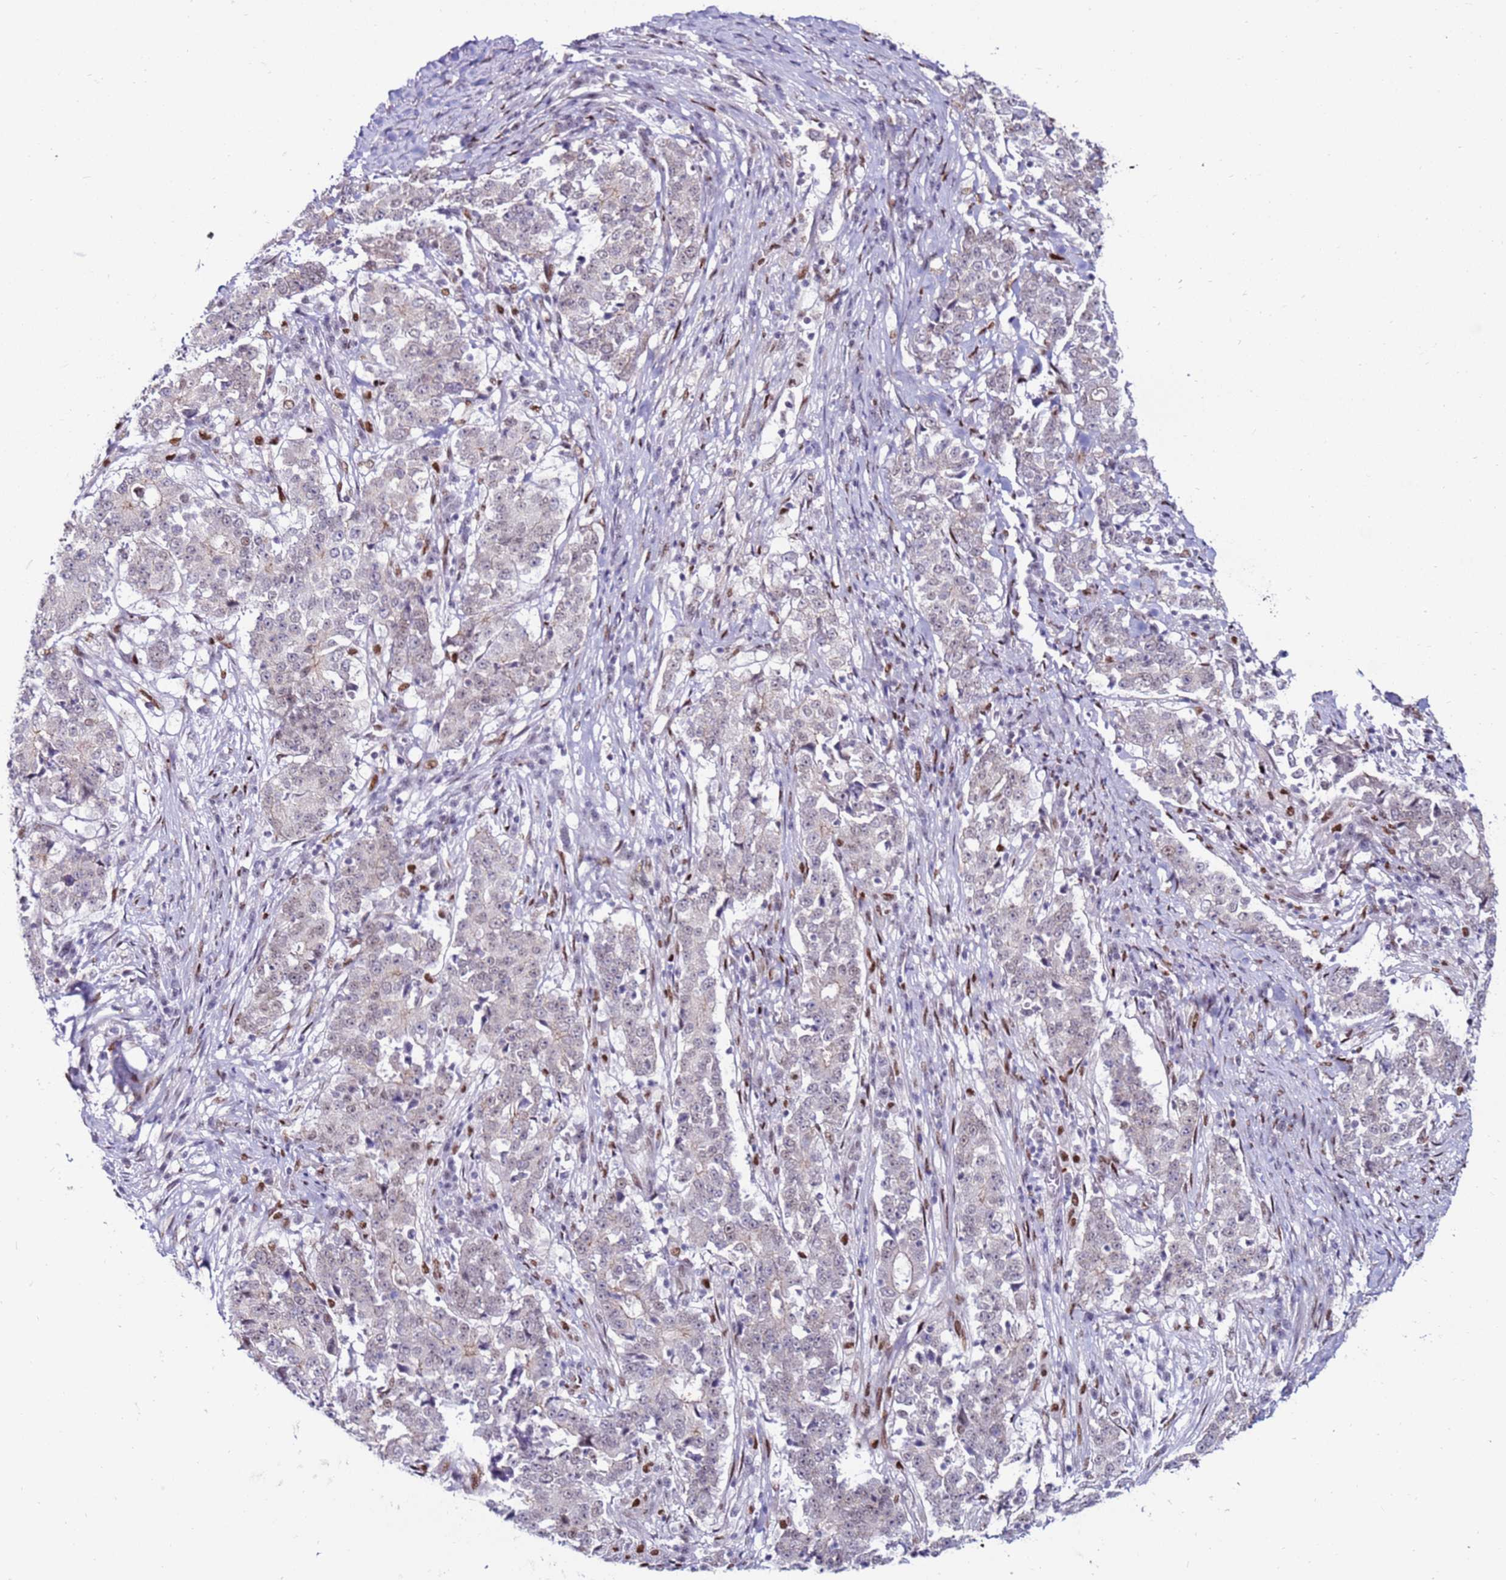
{"staining": {"intensity": "negative", "quantity": "none", "location": "none"}, "tissue": "stomach cancer", "cell_type": "Tumor cells", "image_type": "cancer", "snomed": [{"axis": "morphology", "description": "Adenocarcinoma, NOS"}, {"axis": "topography", "description": "Stomach"}], "caption": "Human stomach cancer (adenocarcinoma) stained for a protein using immunohistochemistry (IHC) demonstrates no expression in tumor cells.", "gene": "KPNA4", "patient": {"sex": "male", "age": 59}}